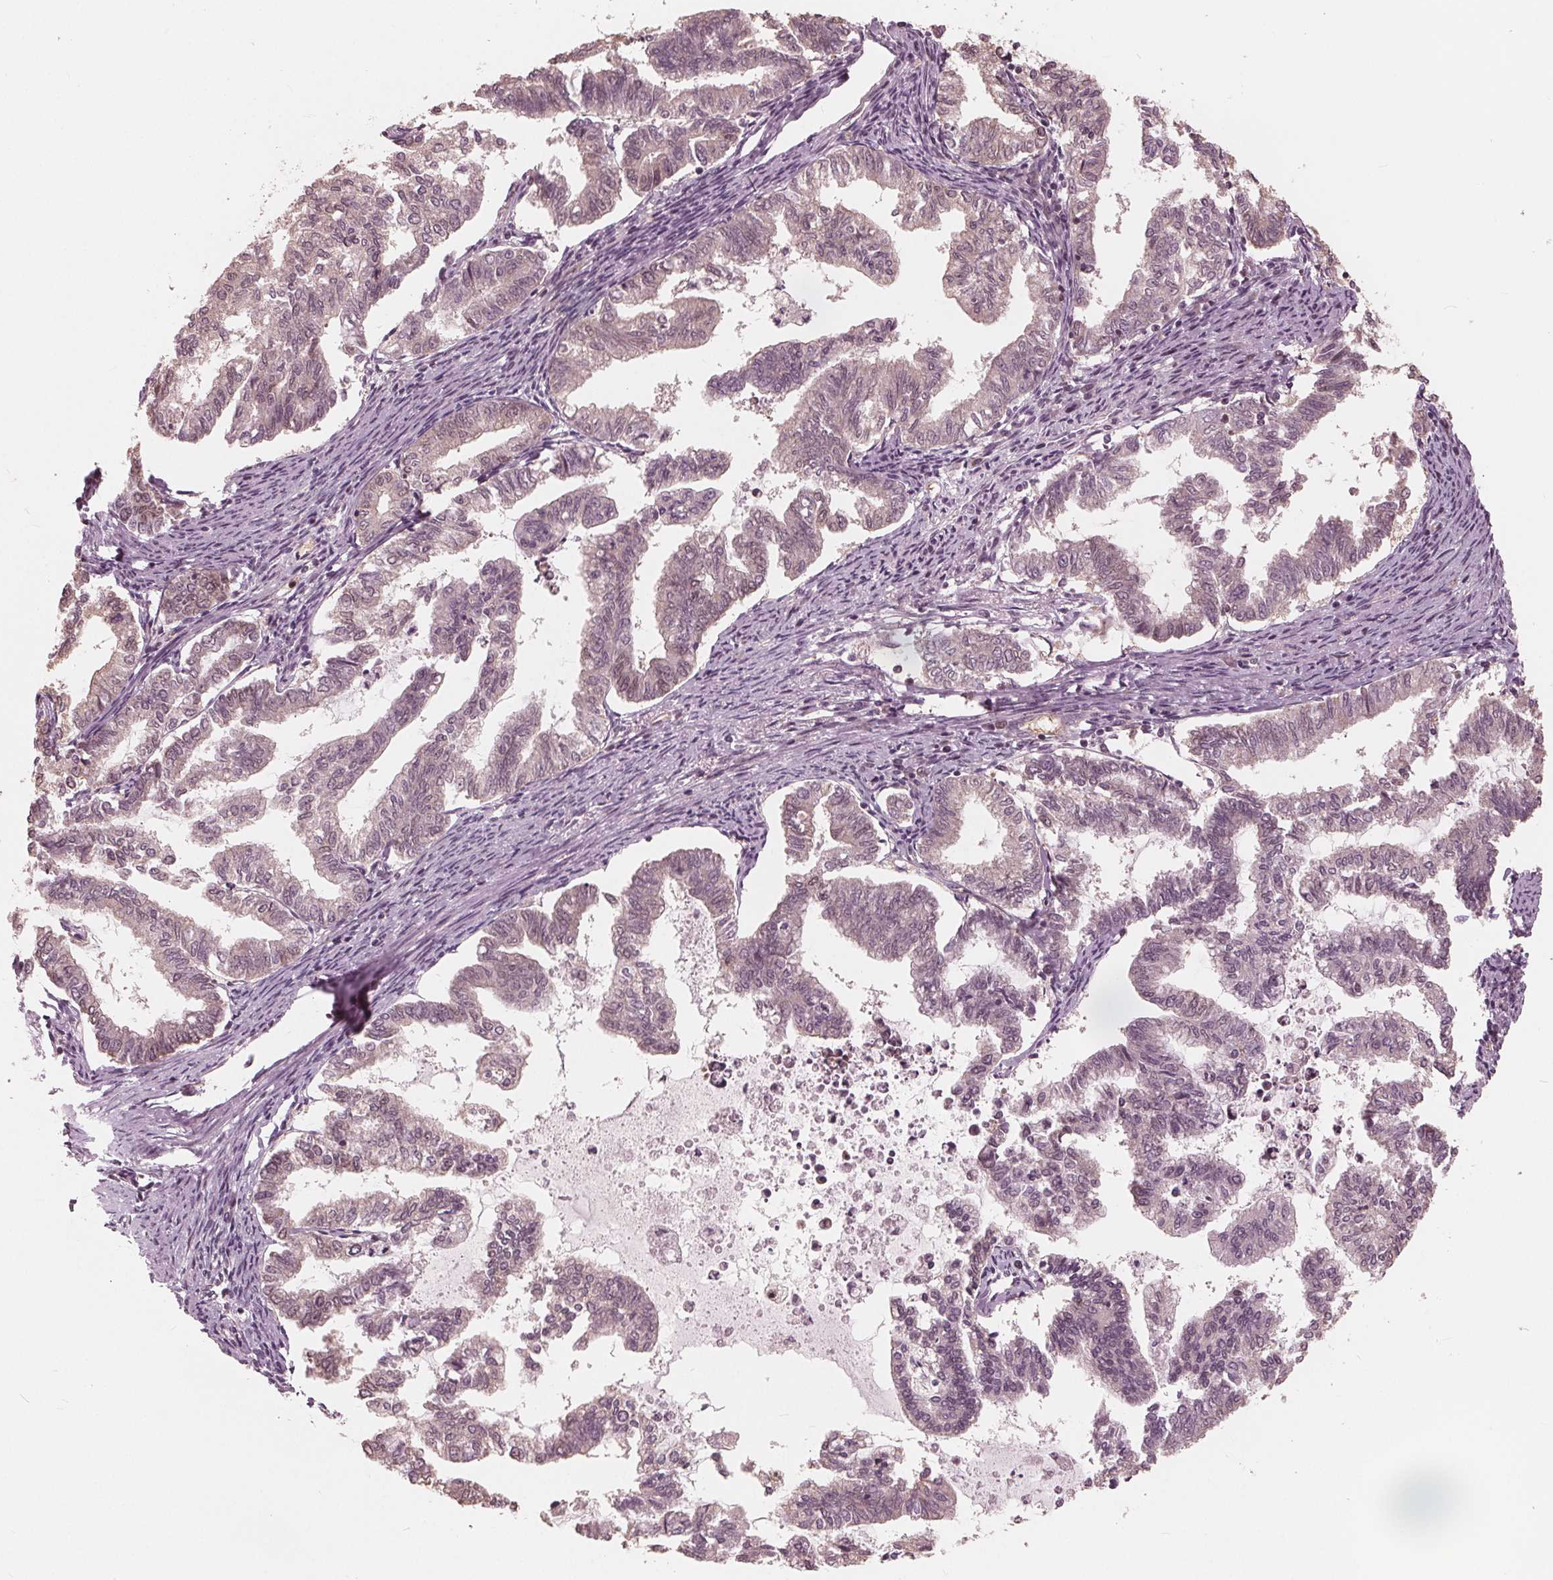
{"staining": {"intensity": "weak", "quantity": "25%-75%", "location": "nuclear"}, "tissue": "endometrial cancer", "cell_type": "Tumor cells", "image_type": "cancer", "snomed": [{"axis": "morphology", "description": "Adenocarcinoma, NOS"}, {"axis": "topography", "description": "Endometrium"}], "caption": "Weak nuclear protein staining is identified in approximately 25%-75% of tumor cells in endometrial cancer (adenocarcinoma).", "gene": "HIRIP3", "patient": {"sex": "female", "age": 79}}